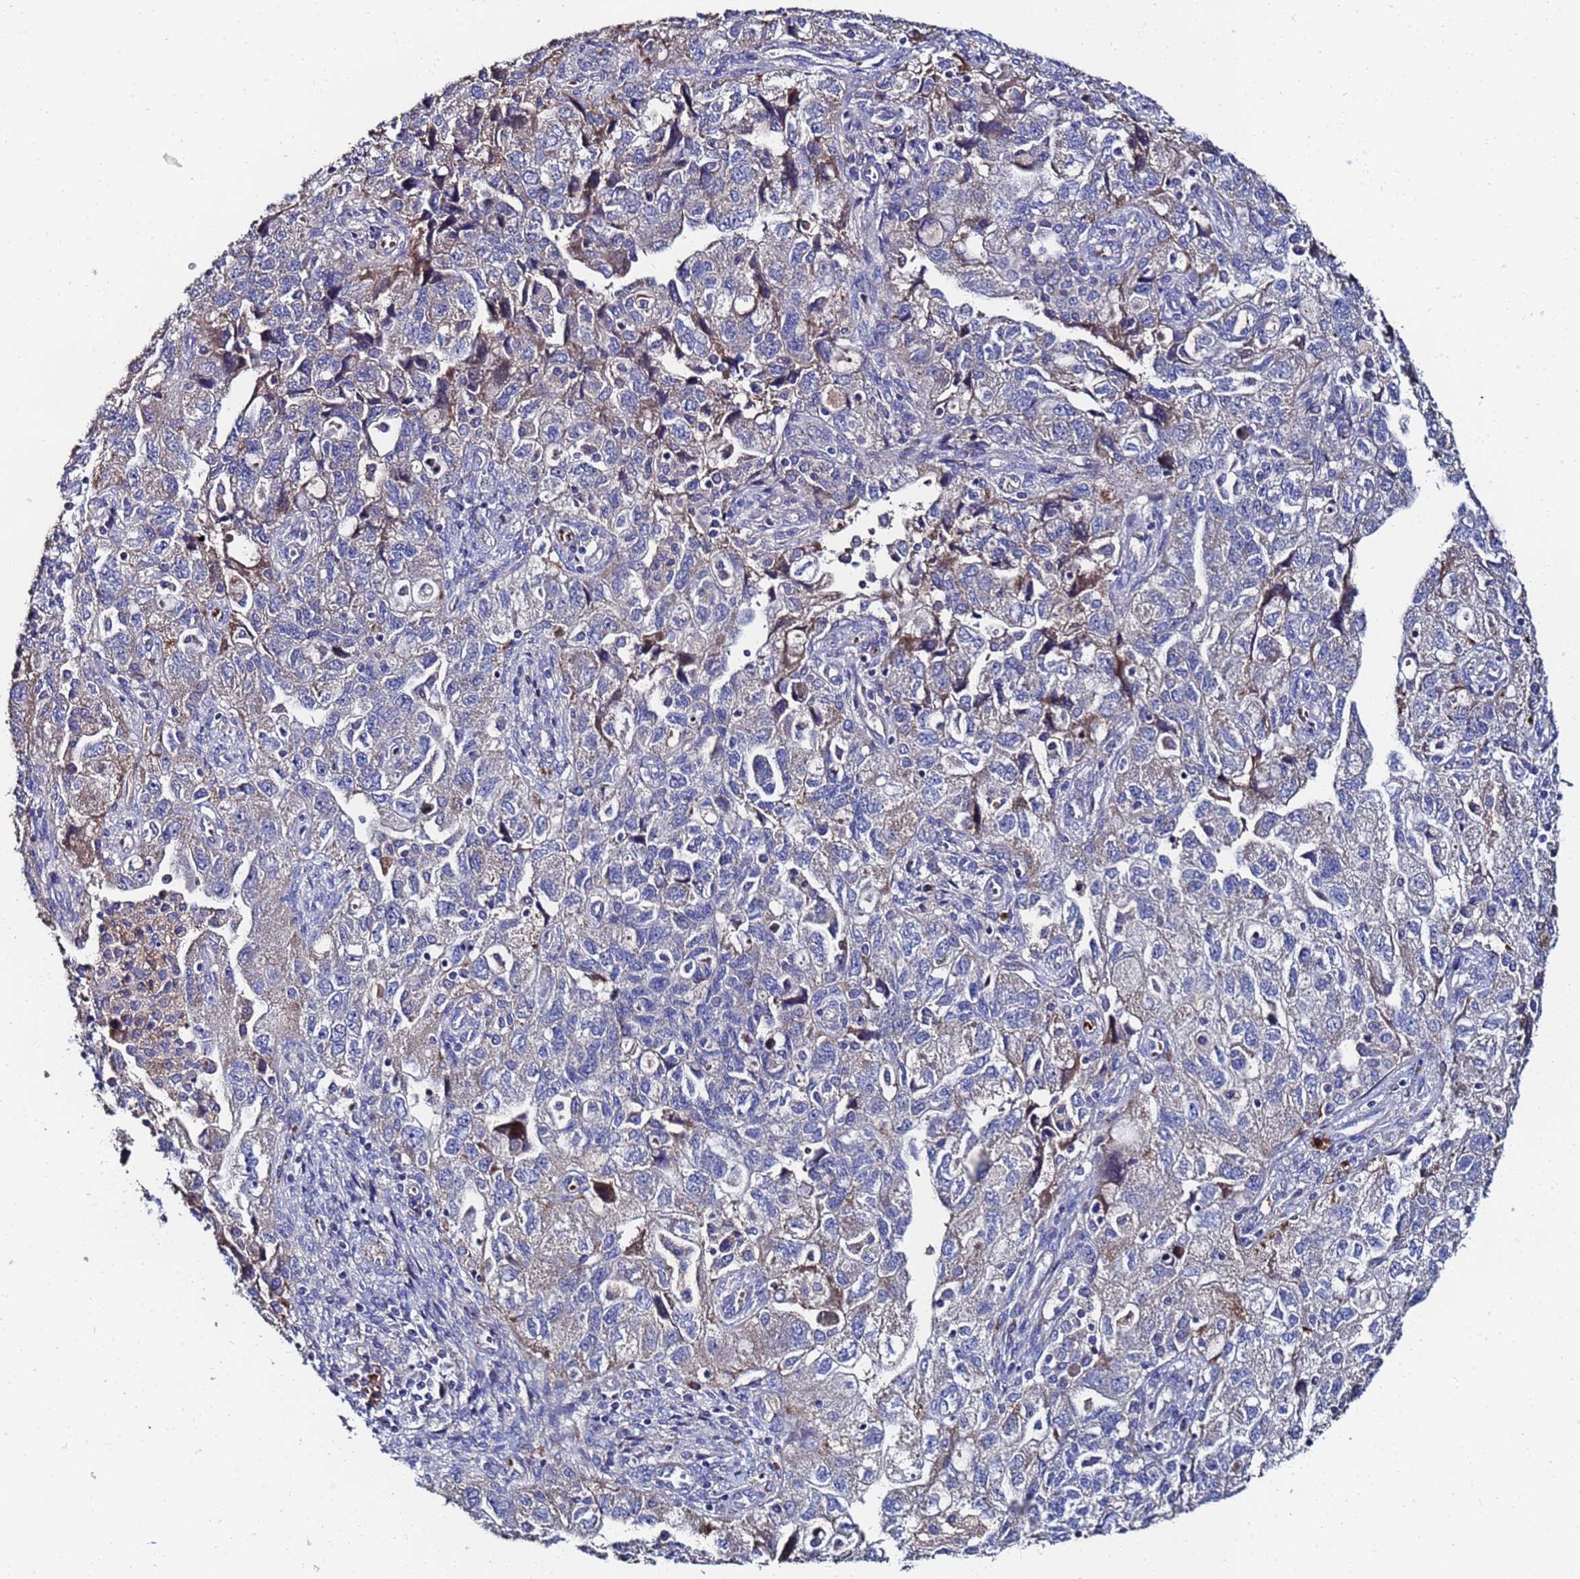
{"staining": {"intensity": "weak", "quantity": "25%-75%", "location": "cytoplasmic/membranous"}, "tissue": "ovarian cancer", "cell_type": "Tumor cells", "image_type": "cancer", "snomed": [{"axis": "morphology", "description": "Carcinoma, NOS"}, {"axis": "morphology", "description": "Cystadenocarcinoma, serous, NOS"}, {"axis": "topography", "description": "Ovary"}], "caption": "A histopathology image of human ovarian cancer (carcinoma) stained for a protein demonstrates weak cytoplasmic/membranous brown staining in tumor cells.", "gene": "TCP10L", "patient": {"sex": "female", "age": 69}}